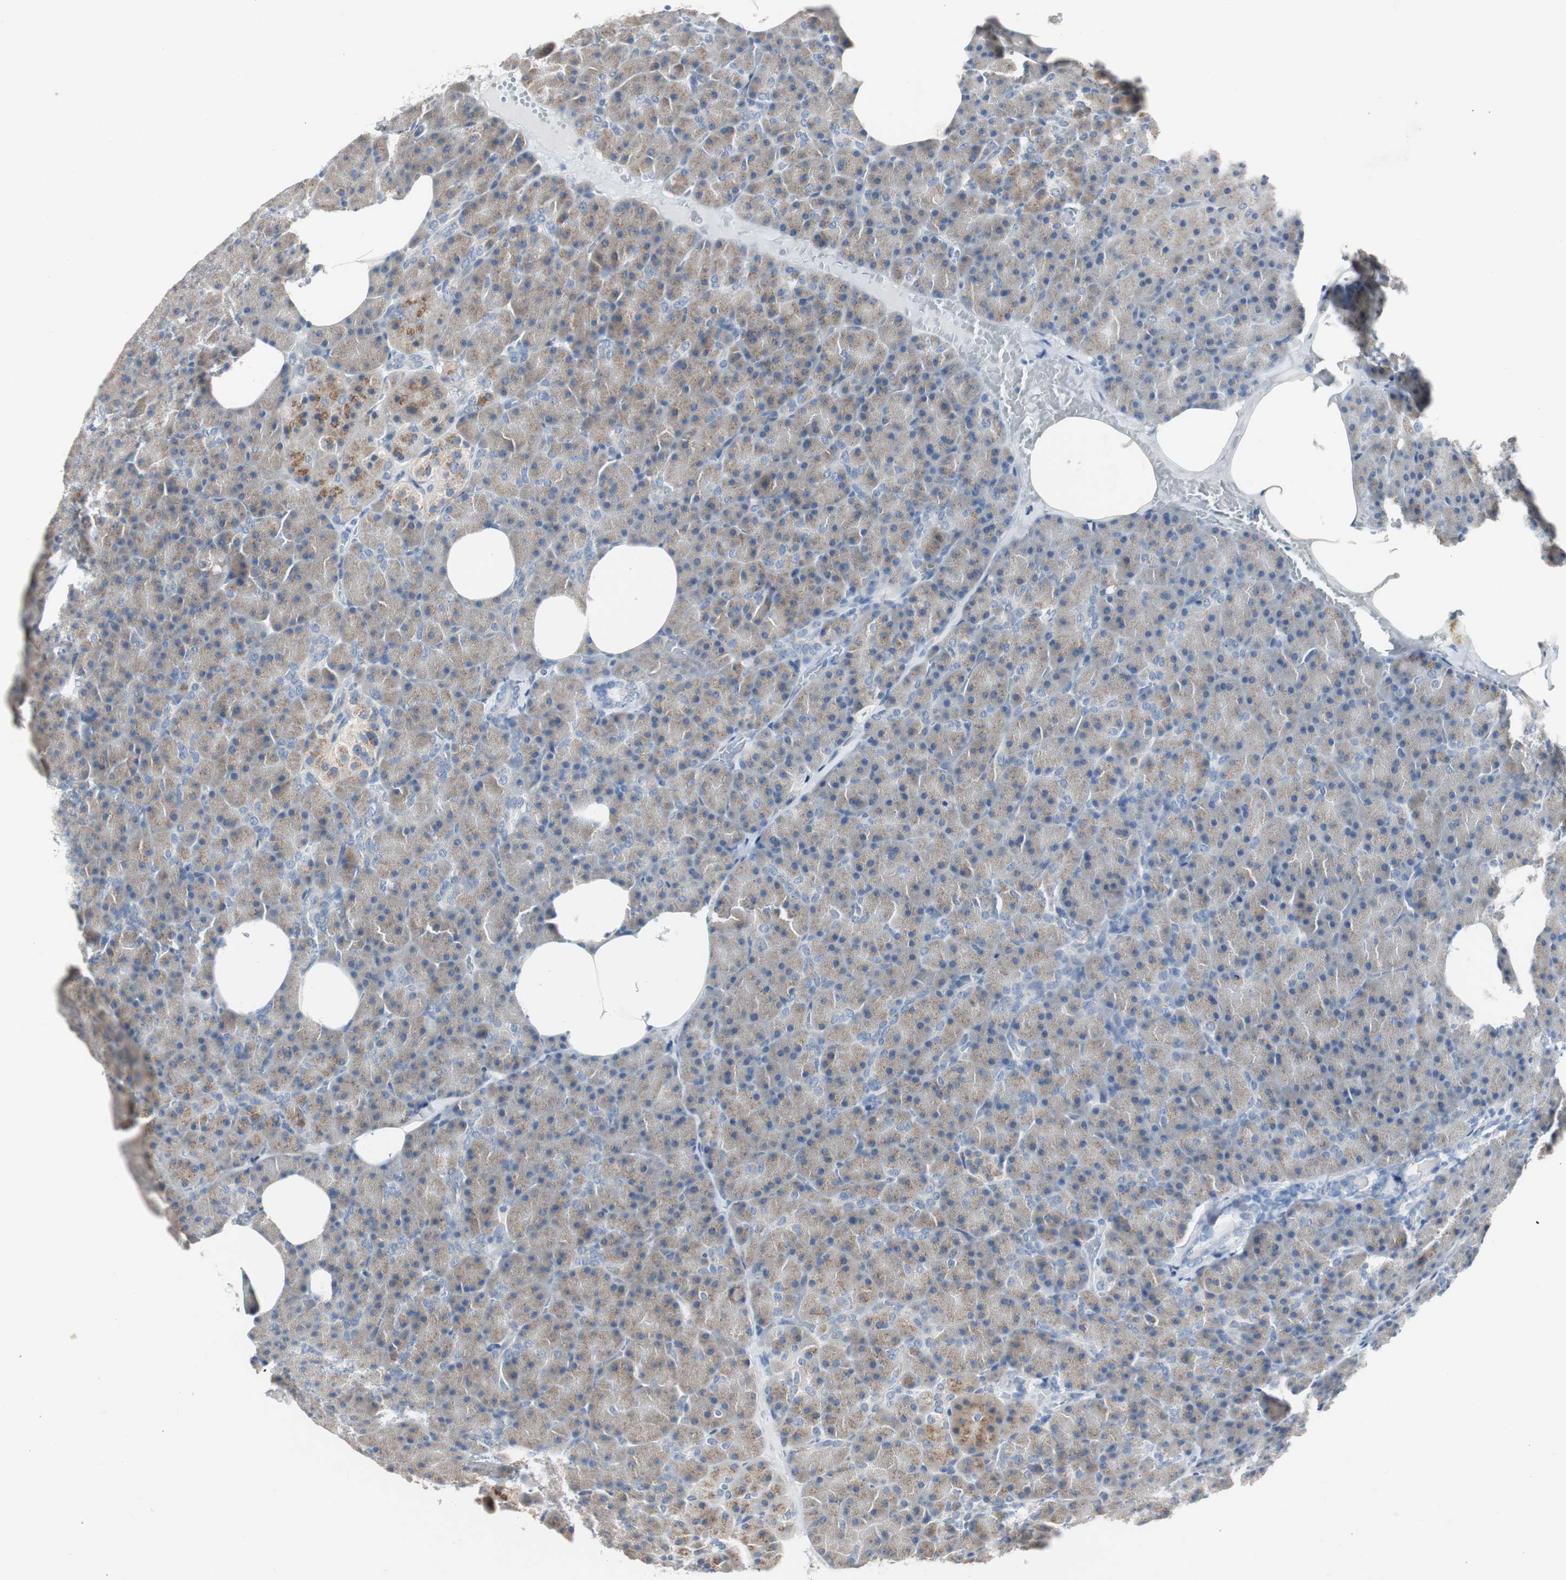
{"staining": {"intensity": "moderate", "quantity": ">75%", "location": "cytoplasmic/membranous"}, "tissue": "pancreas", "cell_type": "Exocrine glandular cells", "image_type": "normal", "snomed": [{"axis": "morphology", "description": "Normal tissue, NOS"}, {"axis": "topography", "description": "Pancreas"}], "caption": "A high-resolution image shows IHC staining of unremarkable pancreas, which exhibits moderate cytoplasmic/membranous positivity in about >75% of exocrine glandular cells.", "gene": "SOX30", "patient": {"sex": "female", "age": 35}}